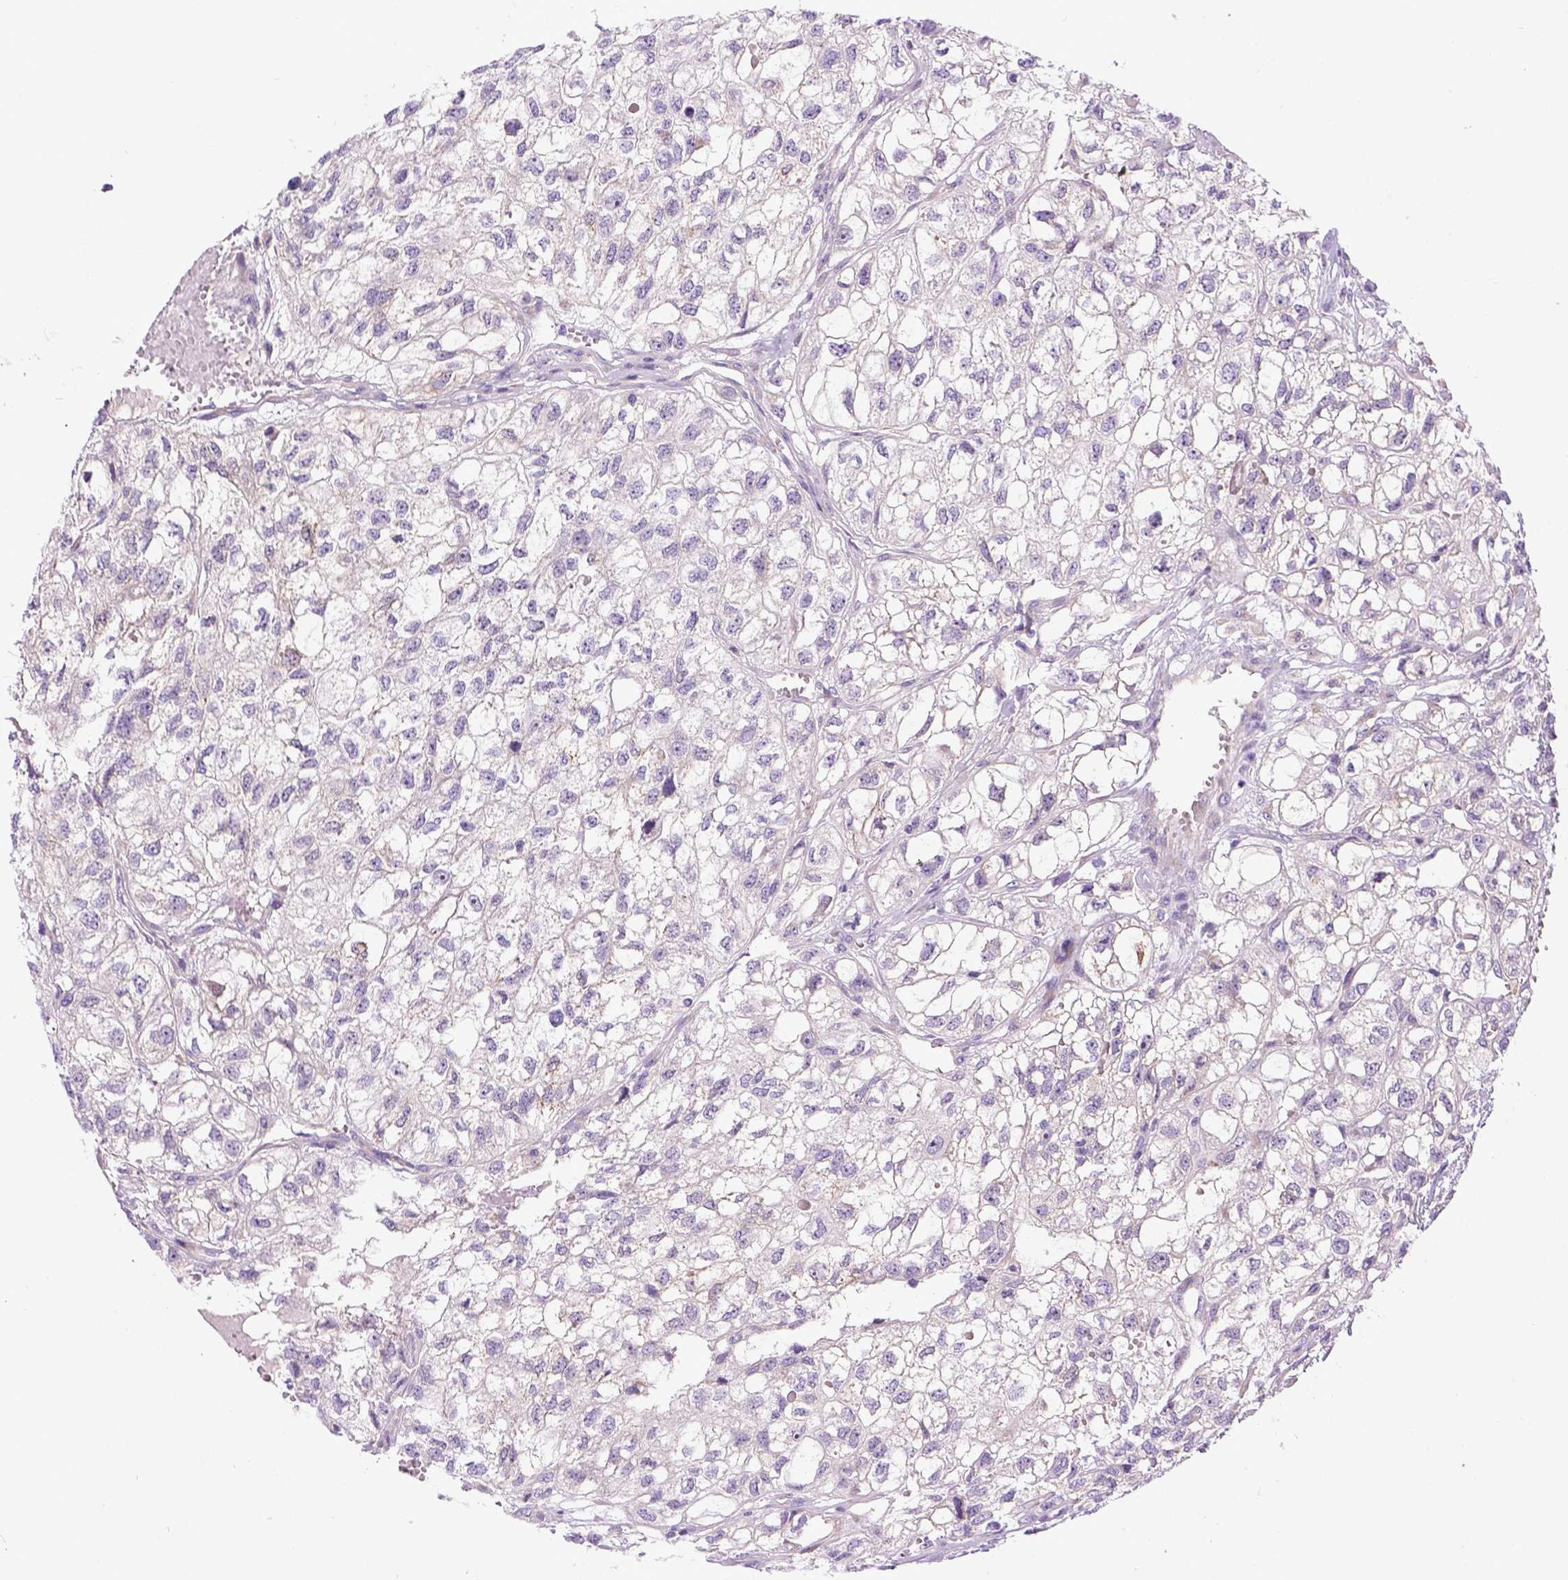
{"staining": {"intensity": "negative", "quantity": "none", "location": "none"}, "tissue": "renal cancer", "cell_type": "Tumor cells", "image_type": "cancer", "snomed": [{"axis": "morphology", "description": "Adenocarcinoma, NOS"}, {"axis": "topography", "description": "Kidney"}], "caption": "Tumor cells show no significant protein expression in adenocarcinoma (renal). (DAB IHC visualized using brightfield microscopy, high magnification).", "gene": "NEK5", "patient": {"sex": "male", "age": 56}}